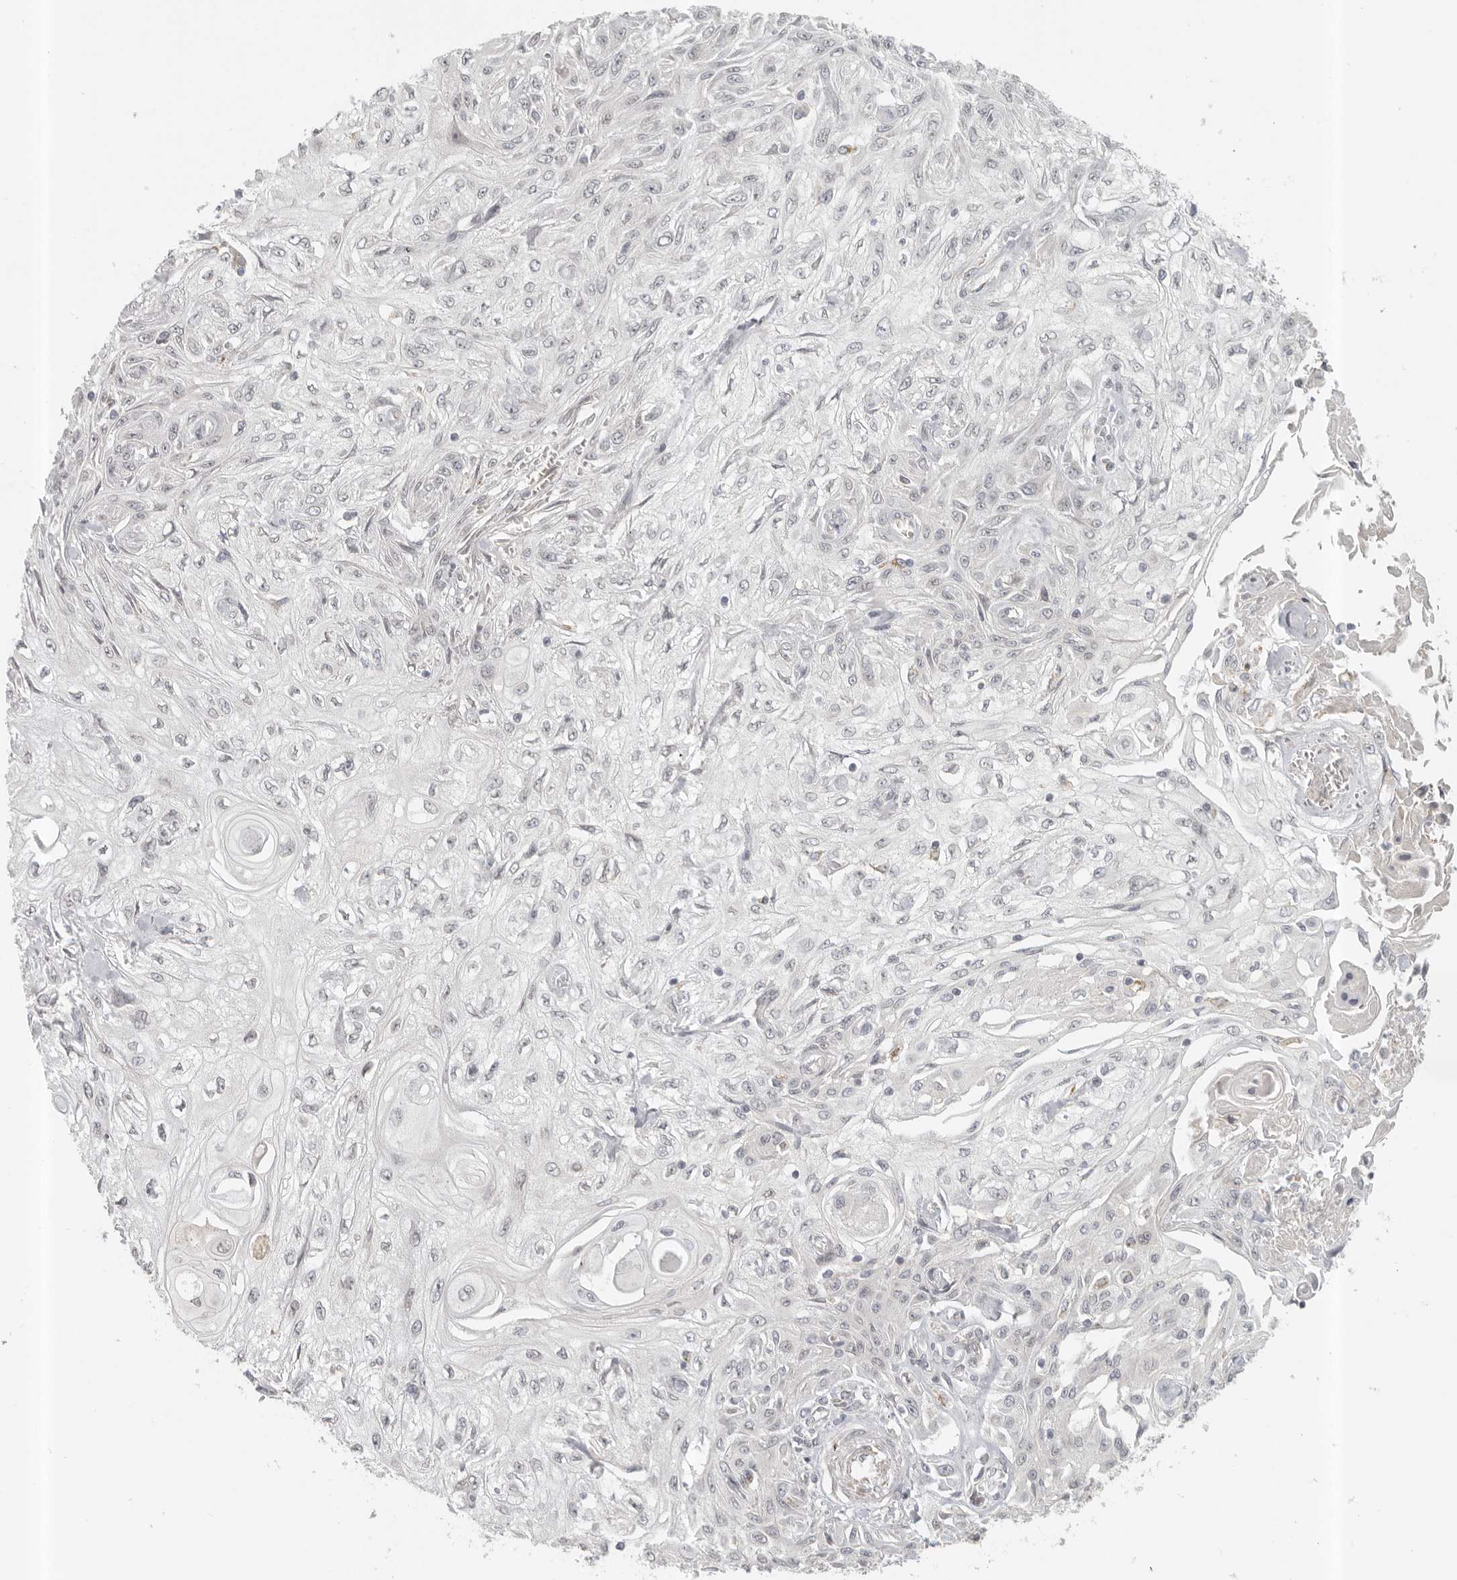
{"staining": {"intensity": "negative", "quantity": "none", "location": "none"}, "tissue": "skin cancer", "cell_type": "Tumor cells", "image_type": "cancer", "snomed": [{"axis": "morphology", "description": "Squamous cell carcinoma, NOS"}, {"axis": "morphology", "description": "Squamous cell carcinoma, metastatic, NOS"}, {"axis": "topography", "description": "Skin"}, {"axis": "topography", "description": "Lymph node"}], "caption": "Skin cancer was stained to show a protein in brown. There is no significant staining in tumor cells.", "gene": "KDF1", "patient": {"sex": "male", "age": 75}}